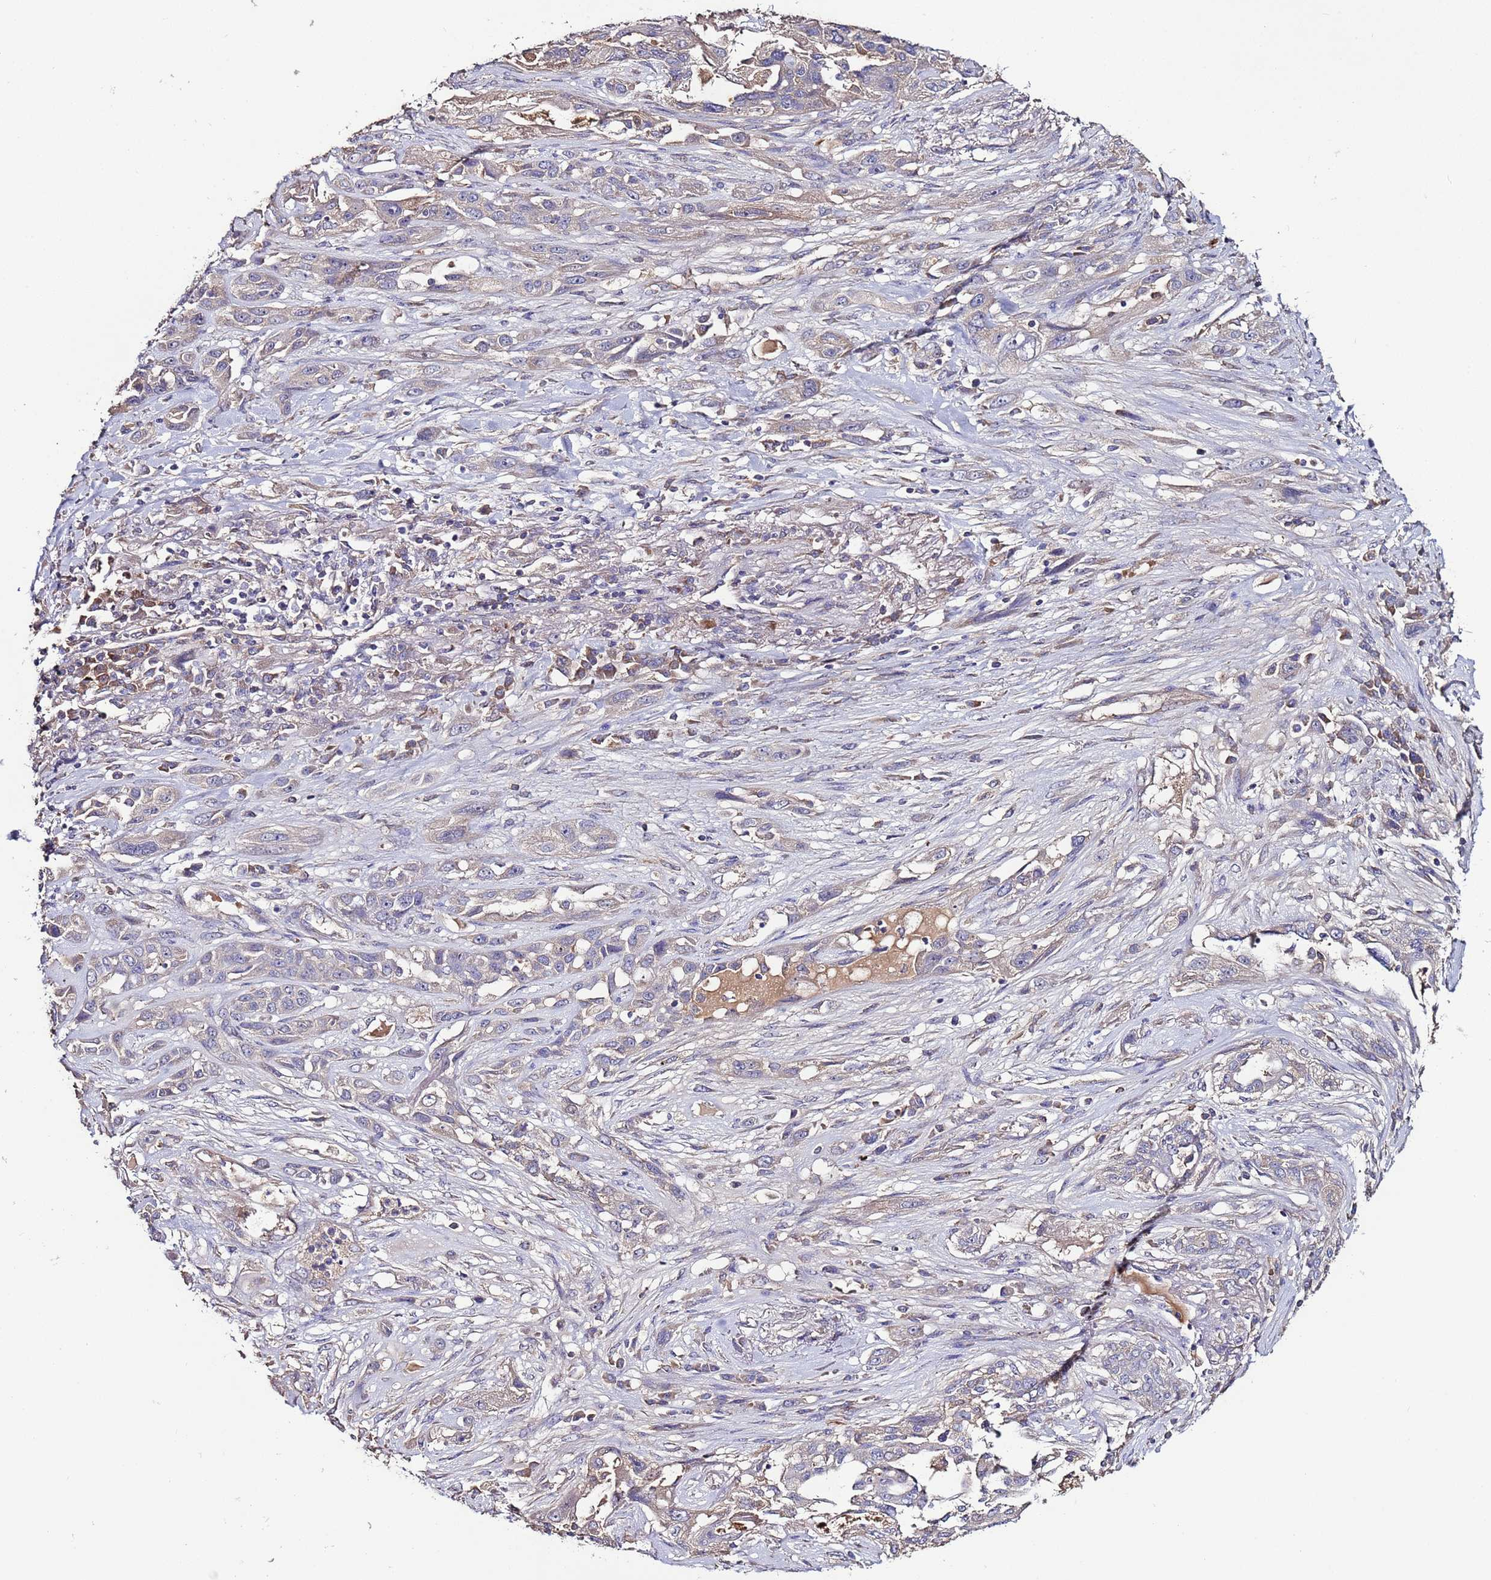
{"staining": {"intensity": "negative", "quantity": "none", "location": "none"}, "tissue": "lung cancer", "cell_type": "Tumor cells", "image_type": "cancer", "snomed": [{"axis": "morphology", "description": "Squamous cell carcinoma, NOS"}, {"axis": "topography", "description": "Lung"}], "caption": "Tumor cells show no significant positivity in lung squamous cell carcinoma. The staining is performed using DAB (3,3'-diaminobenzidine) brown chromogen with nuclei counter-stained in using hematoxylin.", "gene": "RPS15A", "patient": {"sex": "female", "age": 70}}